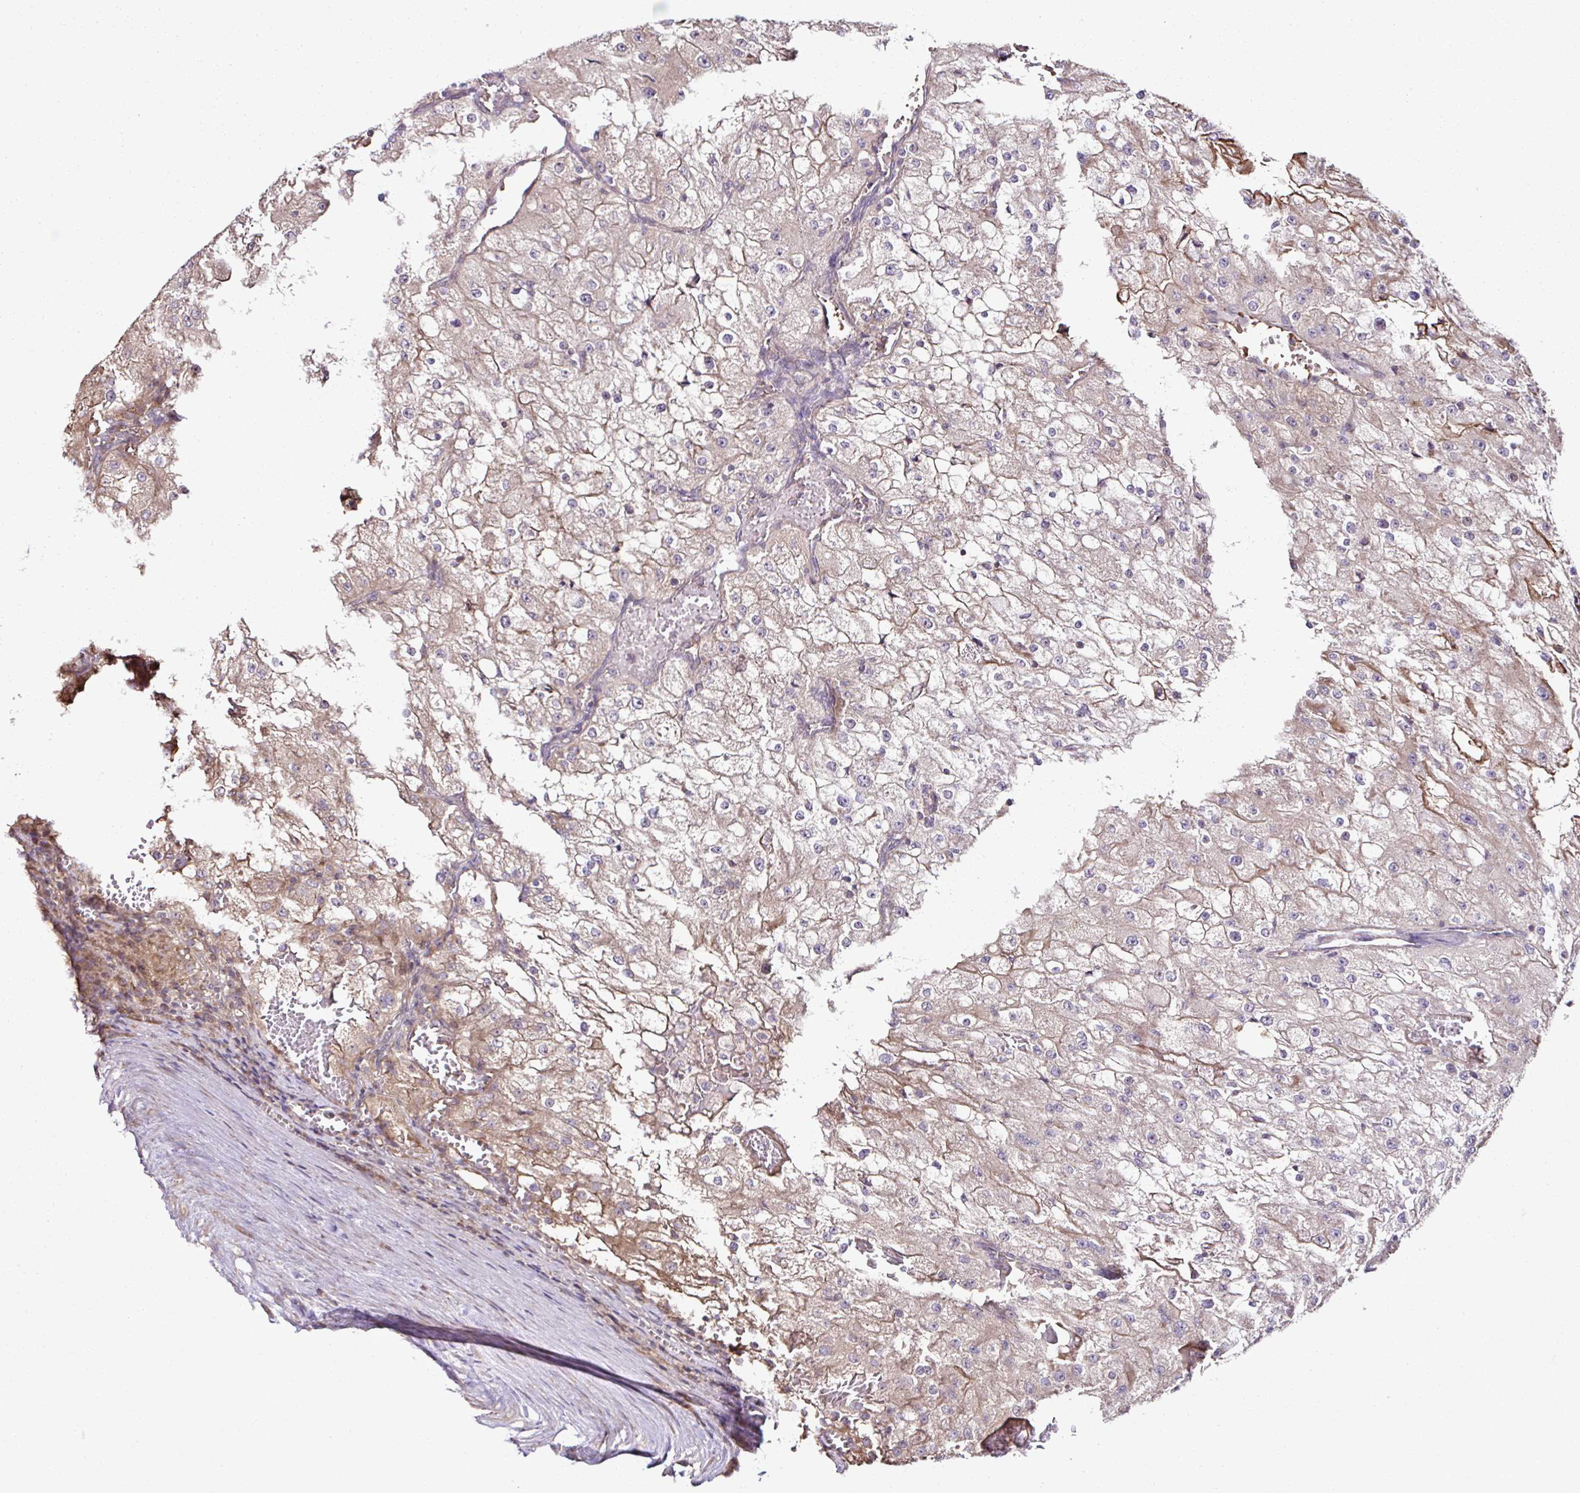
{"staining": {"intensity": "weak", "quantity": ">75%", "location": "cytoplasmic/membranous"}, "tissue": "renal cancer", "cell_type": "Tumor cells", "image_type": "cancer", "snomed": [{"axis": "morphology", "description": "Adenocarcinoma, NOS"}, {"axis": "topography", "description": "Kidney"}], "caption": "Immunohistochemical staining of renal adenocarcinoma demonstrates low levels of weak cytoplasmic/membranous protein expression in about >75% of tumor cells. (DAB IHC, brown staining for protein, blue staining for nuclei).", "gene": "CCDC85C", "patient": {"sex": "female", "age": 74}}